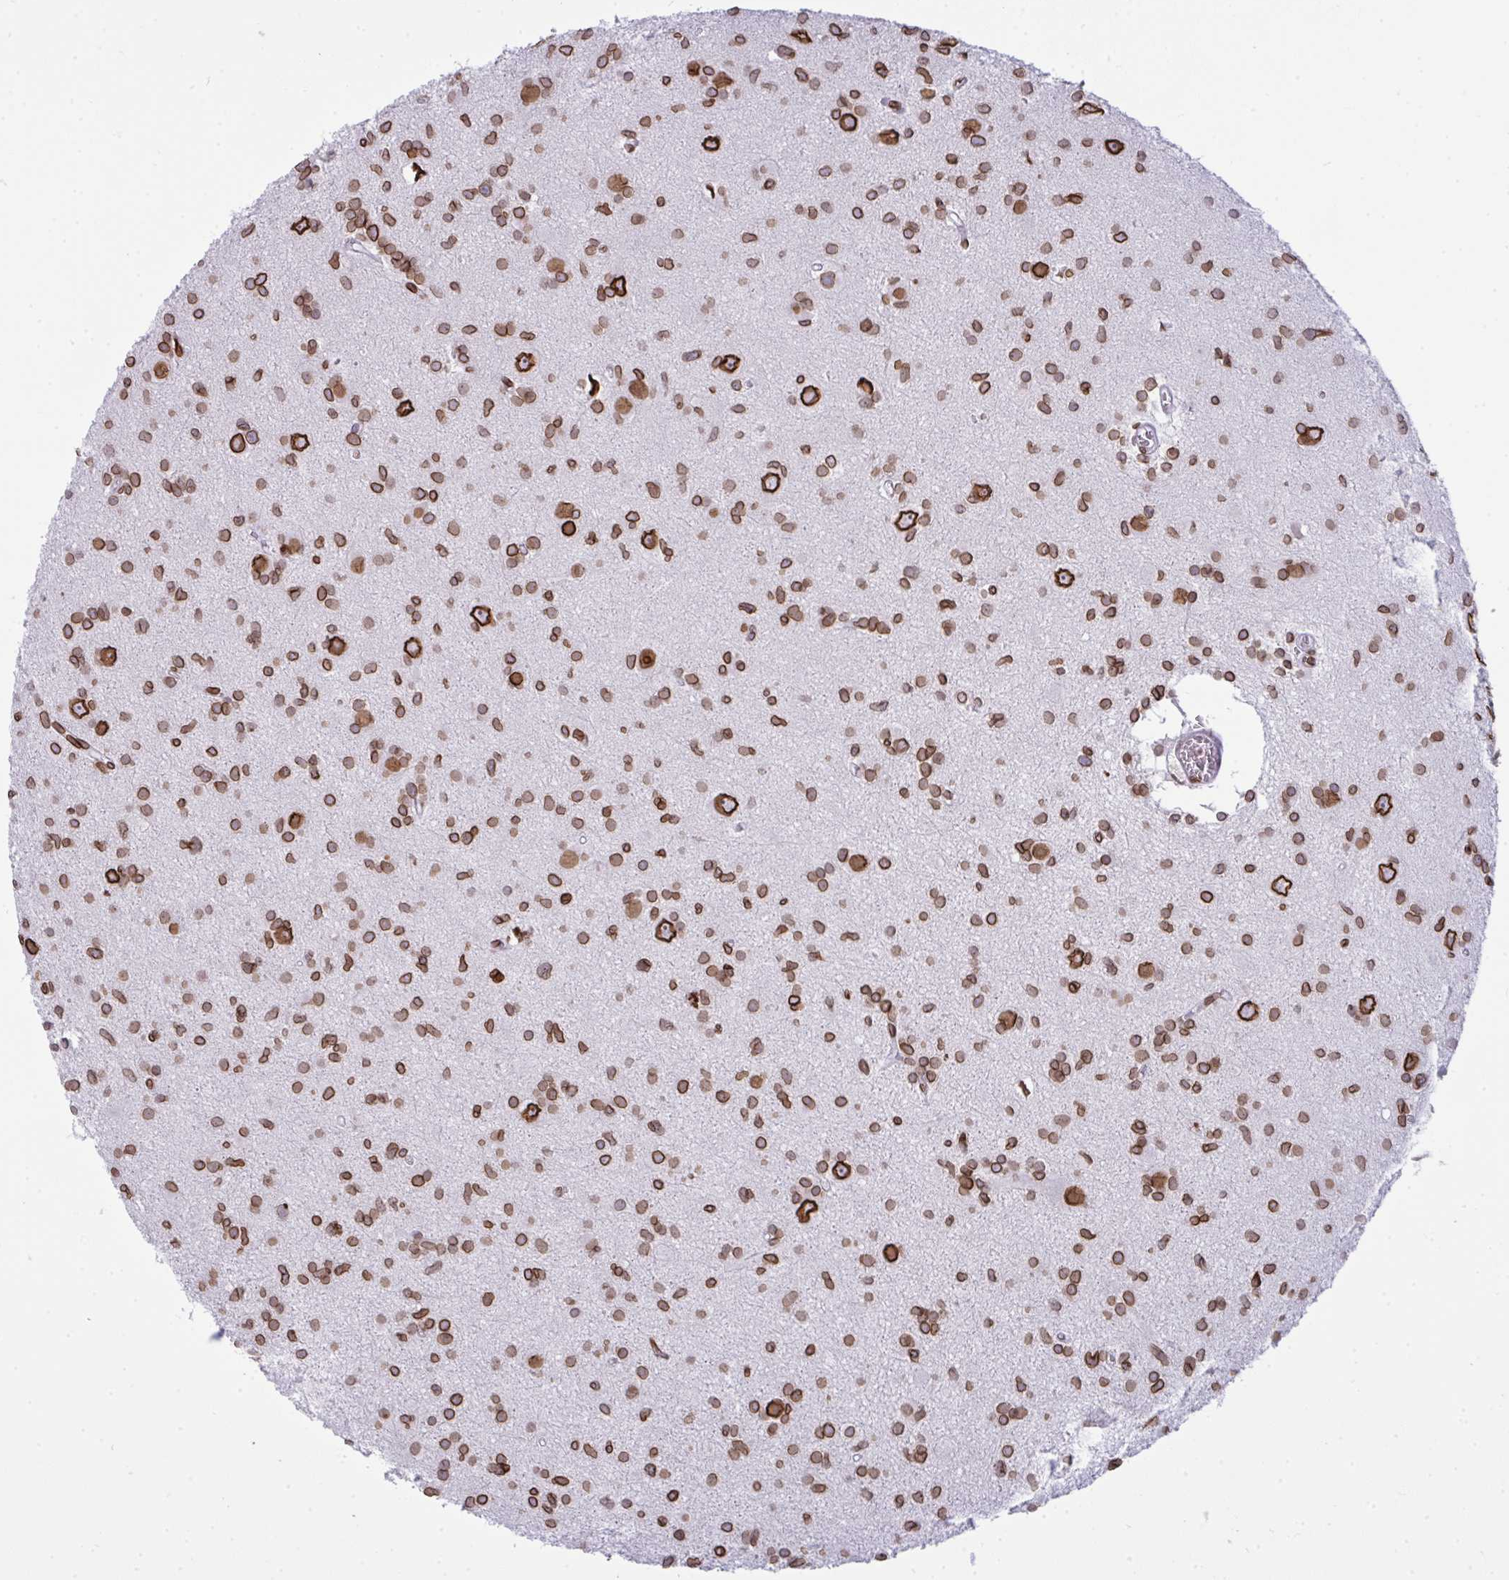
{"staining": {"intensity": "moderate", "quantity": ">75%", "location": "cytoplasmic/membranous,nuclear"}, "tissue": "glioma", "cell_type": "Tumor cells", "image_type": "cancer", "snomed": [{"axis": "morphology", "description": "Glioma, malignant, High grade"}, {"axis": "topography", "description": "Brain"}], "caption": "About >75% of tumor cells in glioma reveal moderate cytoplasmic/membranous and nuclear protein staining as visualized by brown immunohistochemical staining.", "gene": "LMNB2", "patient": {"sex": "male", "age": 23}}